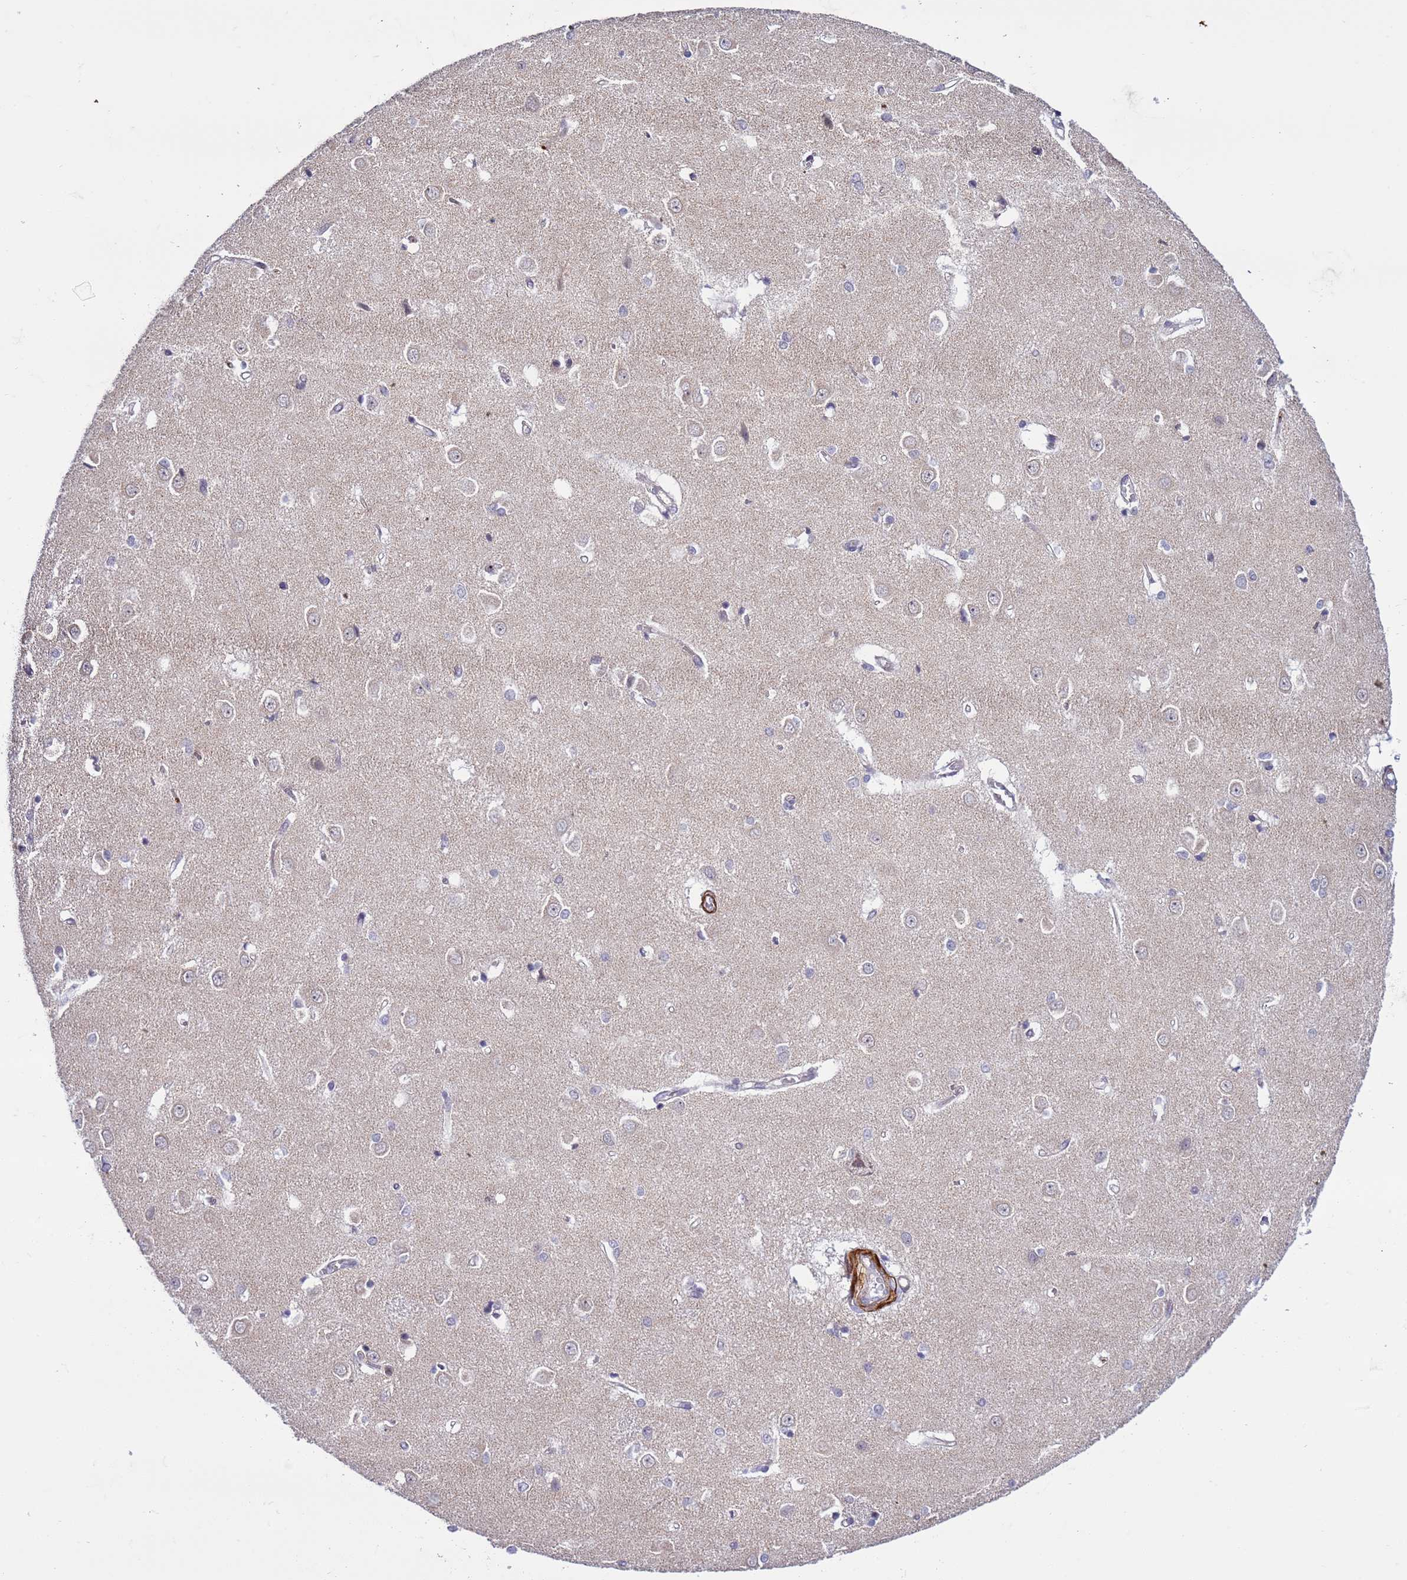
{"staining": {"intensity": "negative", "quantity": "none", "location": "none"}, "tissue": "caudate", "cell_type": "Glial cells", "image_type": "normal", "snomed": [{"axis": "morphology", "description": "Normal tissue, NOS"}, {"axis": "topography", "description": "Lateral ventricle wall"}], "caption": "Immunohistochemical staining of normal human caudate reveals no significant staining in glial cells.", "gene": "GEN1", "patient": {"sex": "male", "age": 37}}